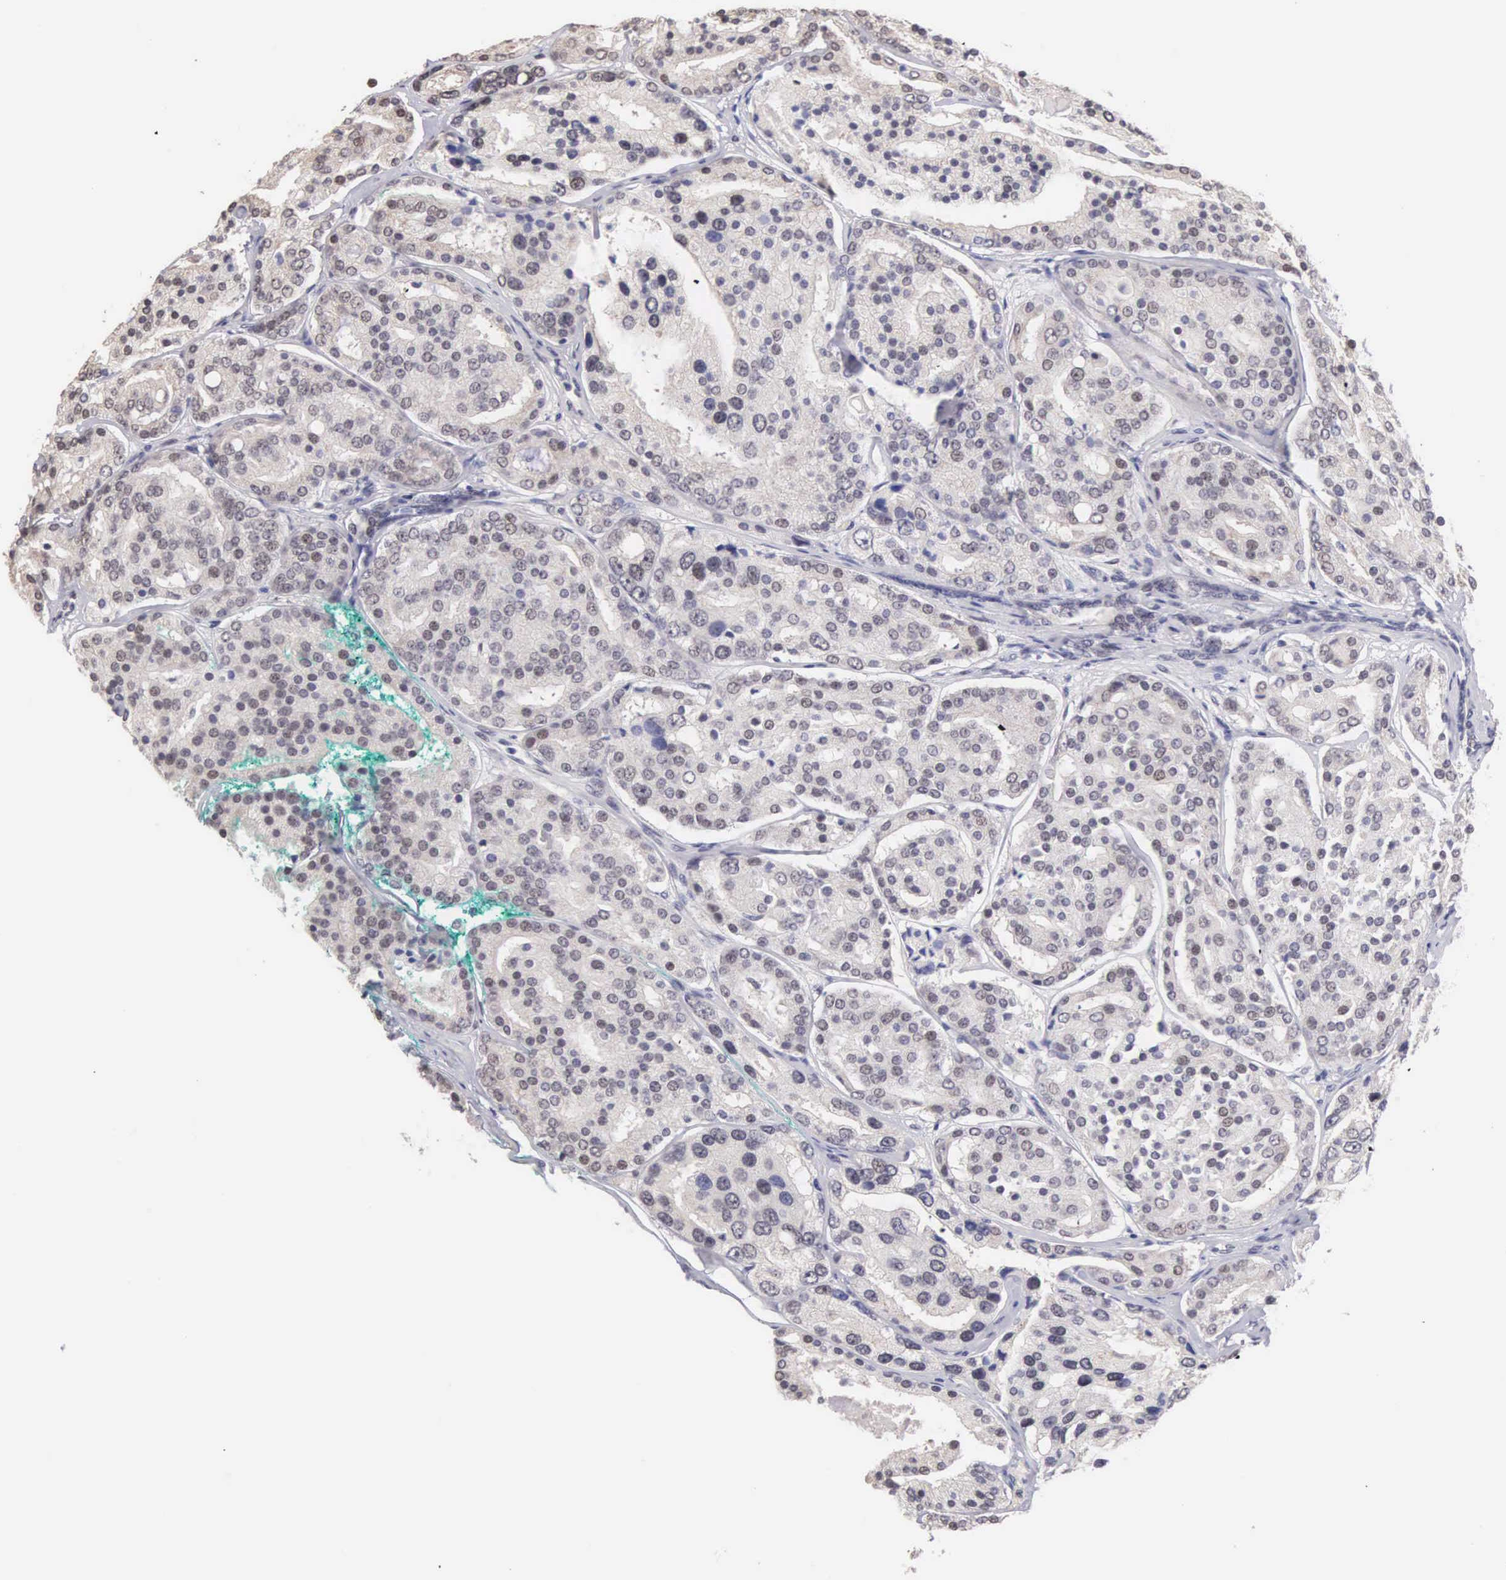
{"staining": {"intensity": "negative", "quantity": "none", "location": "none"}, "tissue": "prostate cancer", "cell_type": "Tumor cells", "image_type": "cancer", "snomed": [{"axis": "morphology", "description": "Adenocarcinoma, High grade"}, {"axis": "topography", "description": "Prostate"}], "caption": "A high-resolution photomicrograph shows immunohistochemistry (IHC) staining of prostate high-grade adenocarcinoma, which displays no significant expression in tumor cells.", "gene": "HMGXB4", "patient": {"sex": "male", "age": 64}}